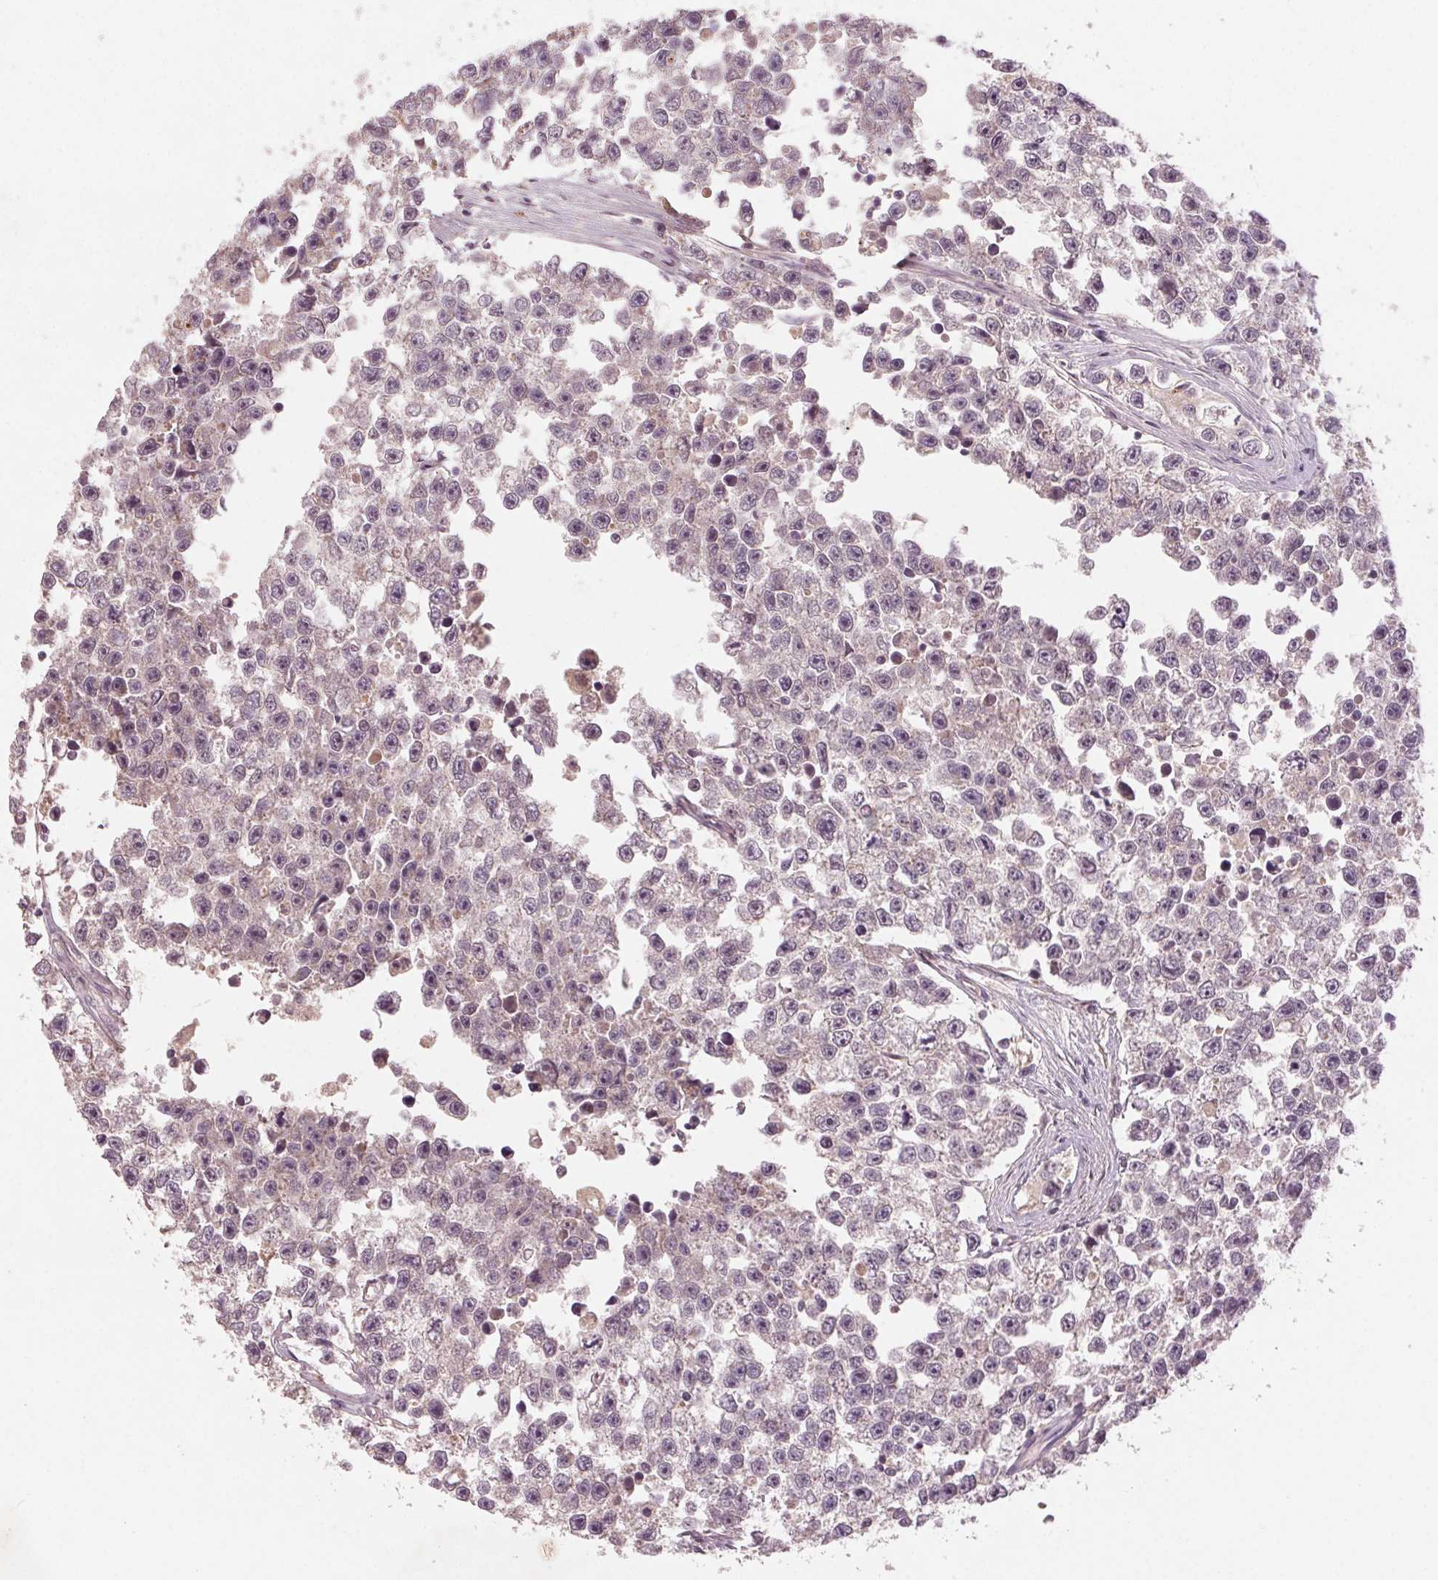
{"staining": {"intensity": "negative", "quantity": "none", "location": "none"}, "tissue": "testis cancer", "cell_type": "Tumor cells", "image_type": "cancer", "snomed": [{"axis": "morphology", "description": "Seminoma, NOS"}, {"axis": "topography", "description": "Testis"}], "caption": "IHC of seminoma (testis) reveals no staining in tumor cells.", "gene": "SMLR1", "patient": {"sex": "male", "age": 26}}